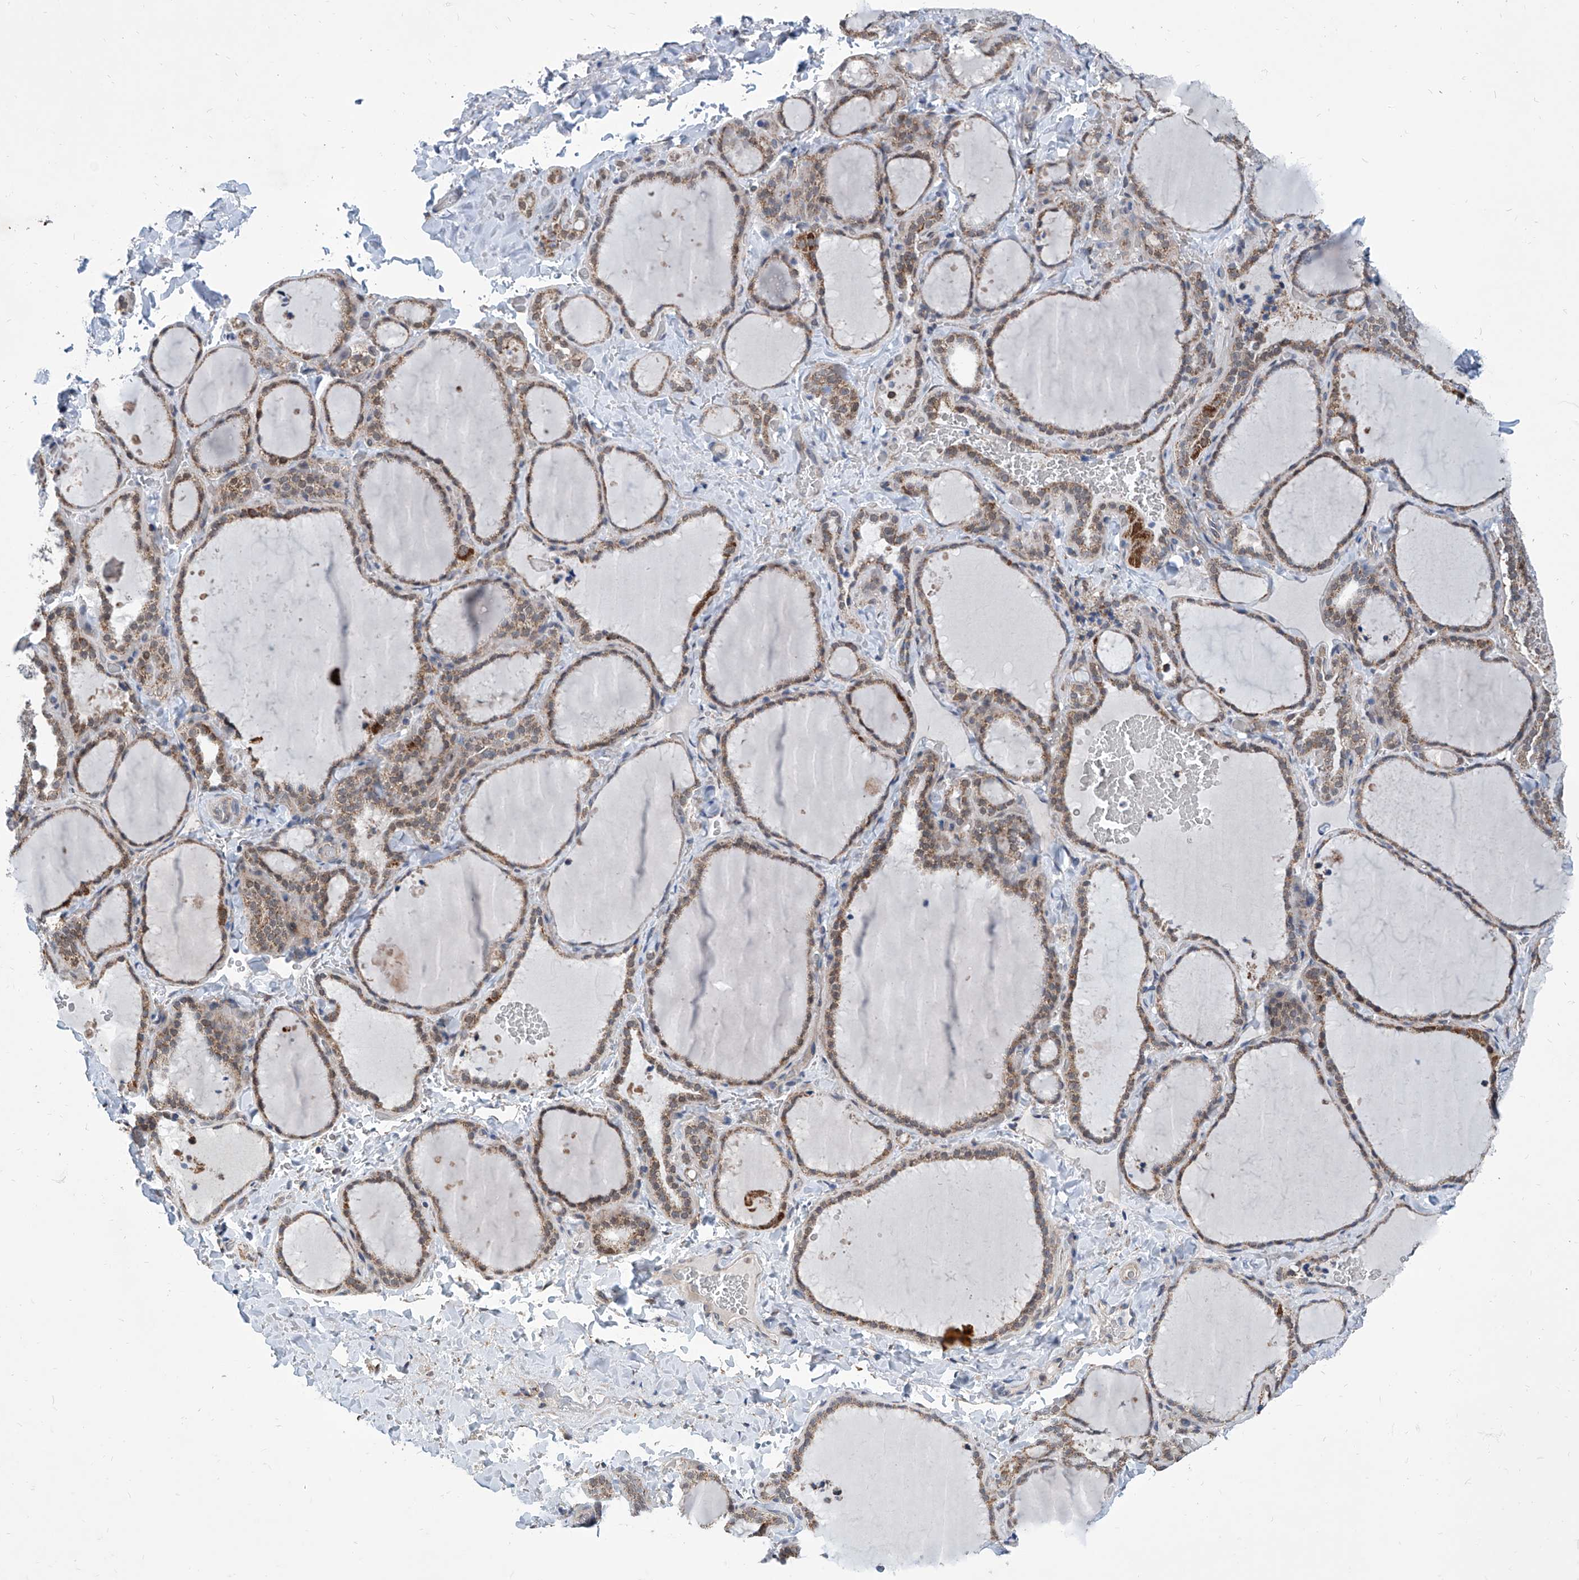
{"staining": {"intensity": "moderate", "quantity": ">75%", "location": "cytoplasmic/membranous"}, "tissue": "thyroid gland", "cell_type": "Glandular cells", "image_type": "normal", "snomed": [{"axis": "morphology", "description": "Normal tissue, NOS"}, {"axis": "topography", "description": "Thyroid gland"}], "caption": "Unremarkable thyroid gland reveals moderate cytoplasmic/membranous expression in approximately >75% of glandular cells, visualized by immunohistochemistry.", "gene": "USP48", "patient": {"sex": "female", "age": 22}}